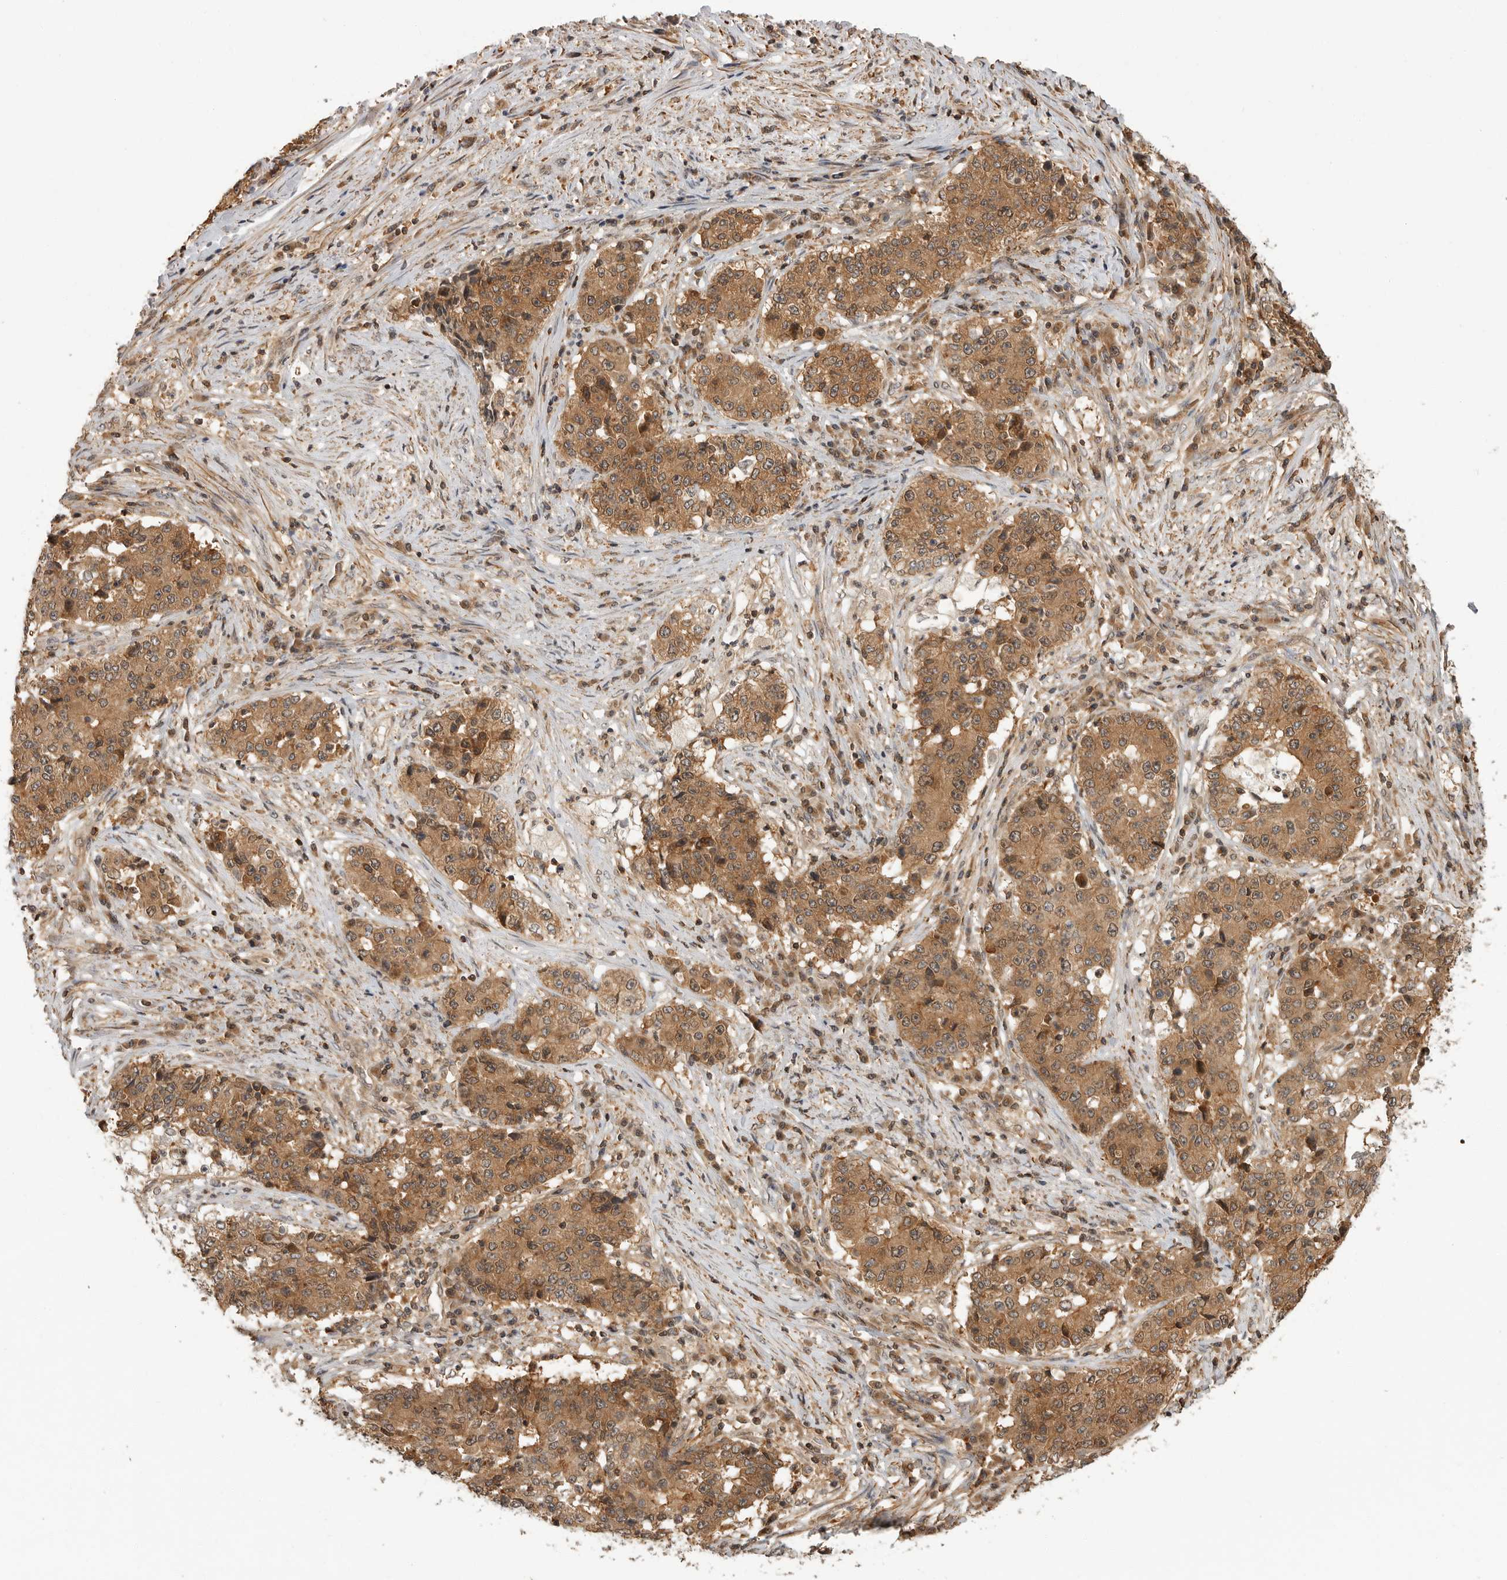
{"staining": {"intensity": "moderate", "quantity": ">75%", "location": "cytoplasmic/membranous,nuclear"}, "tissue": "stomach cancer", "cell_type": "Tumor cells", "image_type": "cancer", "snomed": [{"axis": "morphology", "description": "Adenocarcinoma, NOS"}, {"axis": "topography", "description": "Stomach"}], "caption": "A brown stain highlights moderate cytoplasmic/membranous and nuclear staining of a protein in human stomach cancer tumor cells.", "gene": "ERN1", "patient": {"sex": "male", "age": 59}}